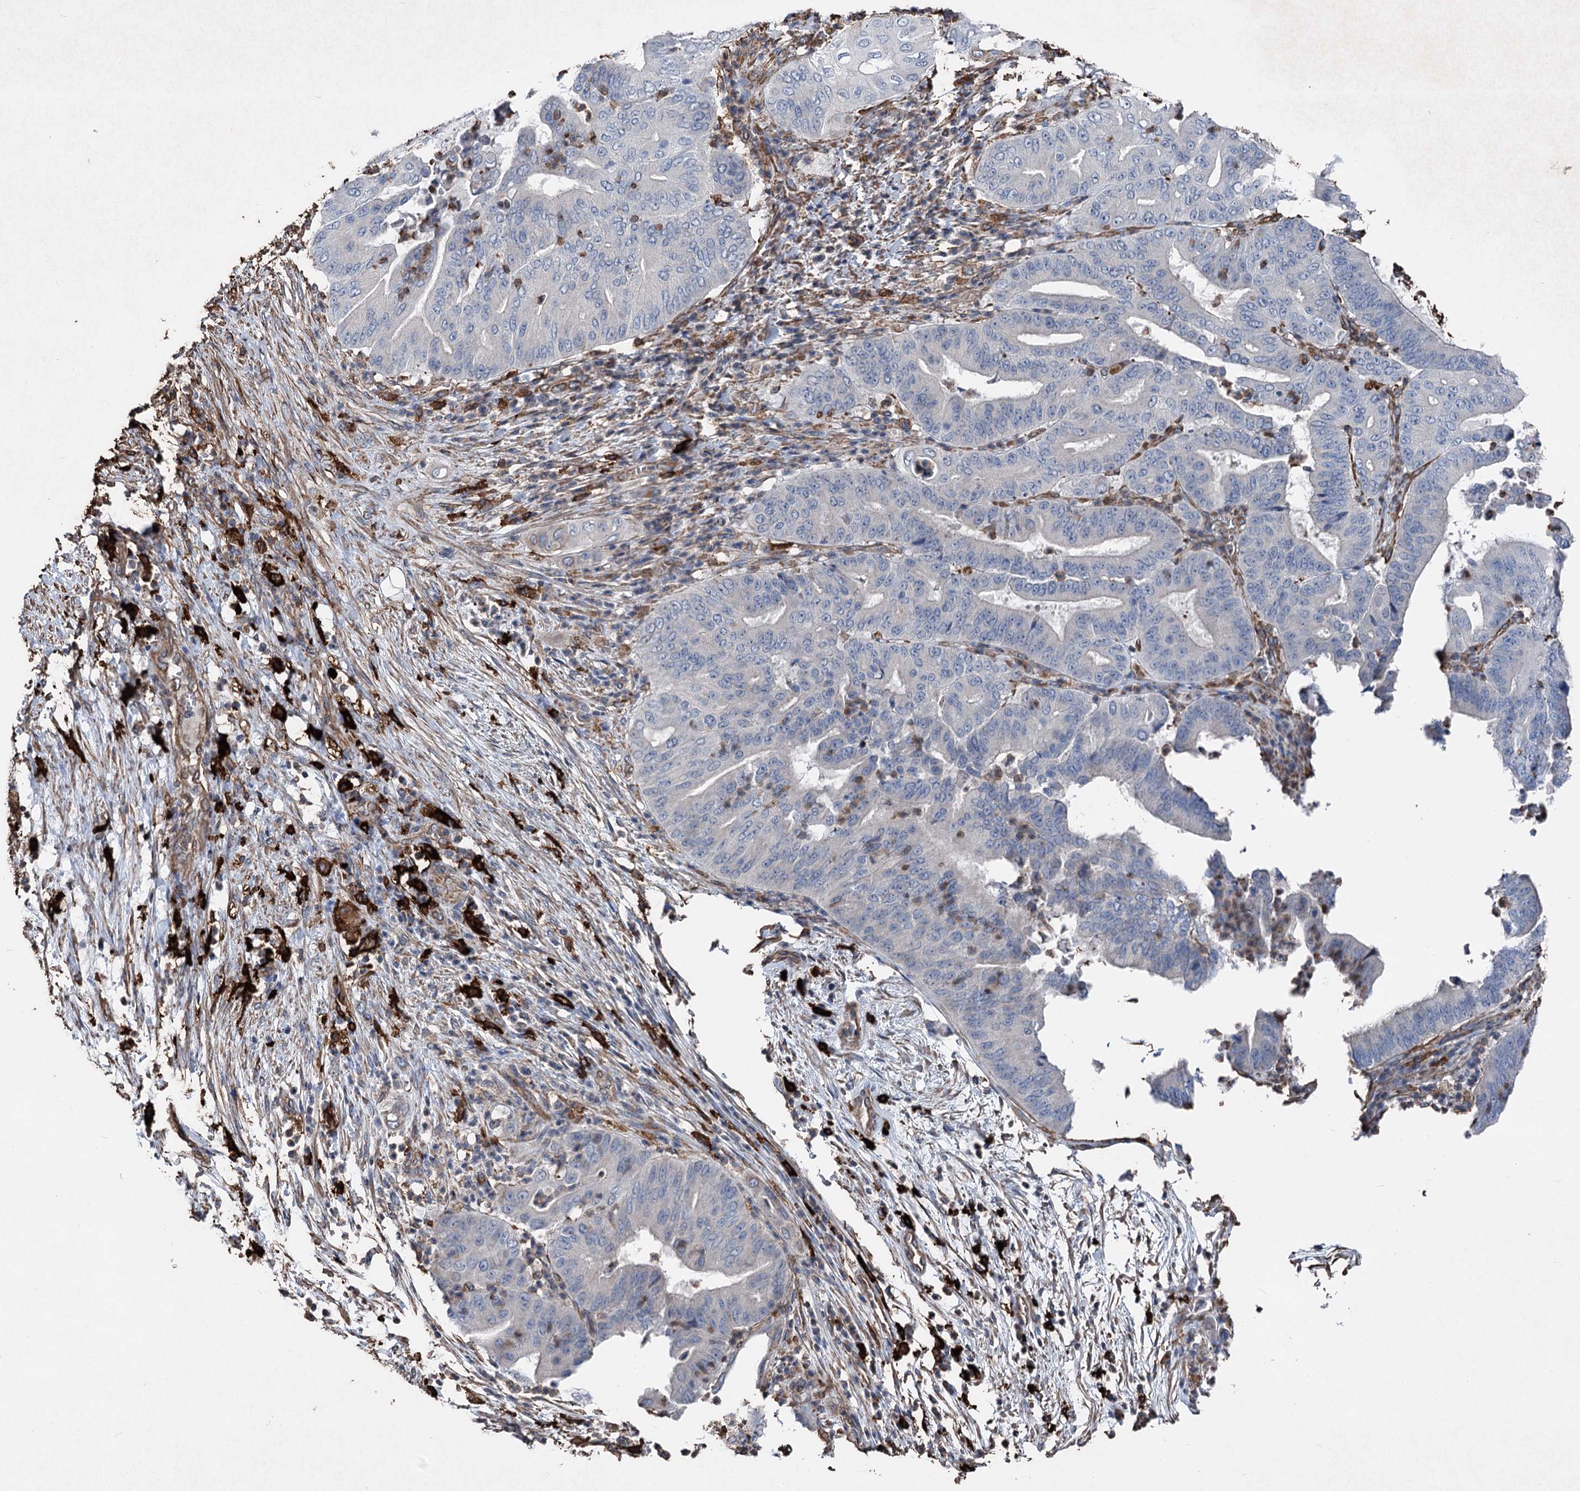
{"staining": {"intensity": "negative", "quantity": "none", "location": "none"}, "tissue": "pancreatic cancer", "cell_type": "Tumor cells", "image_type": "cancer", "snomed": [{"axis": "morphology", "description": "Adenocarcinoma, NOS"}, {"axis": "topography", "description": "Pancreas"}], "caption": "Human adenocarcinoma (pancreatic) stained for a protein using immunohistochemistry demonstrates no expression in tumor cells.", "gene": "CLEC4M", "patient": {"sex": "female", "age": 77}}